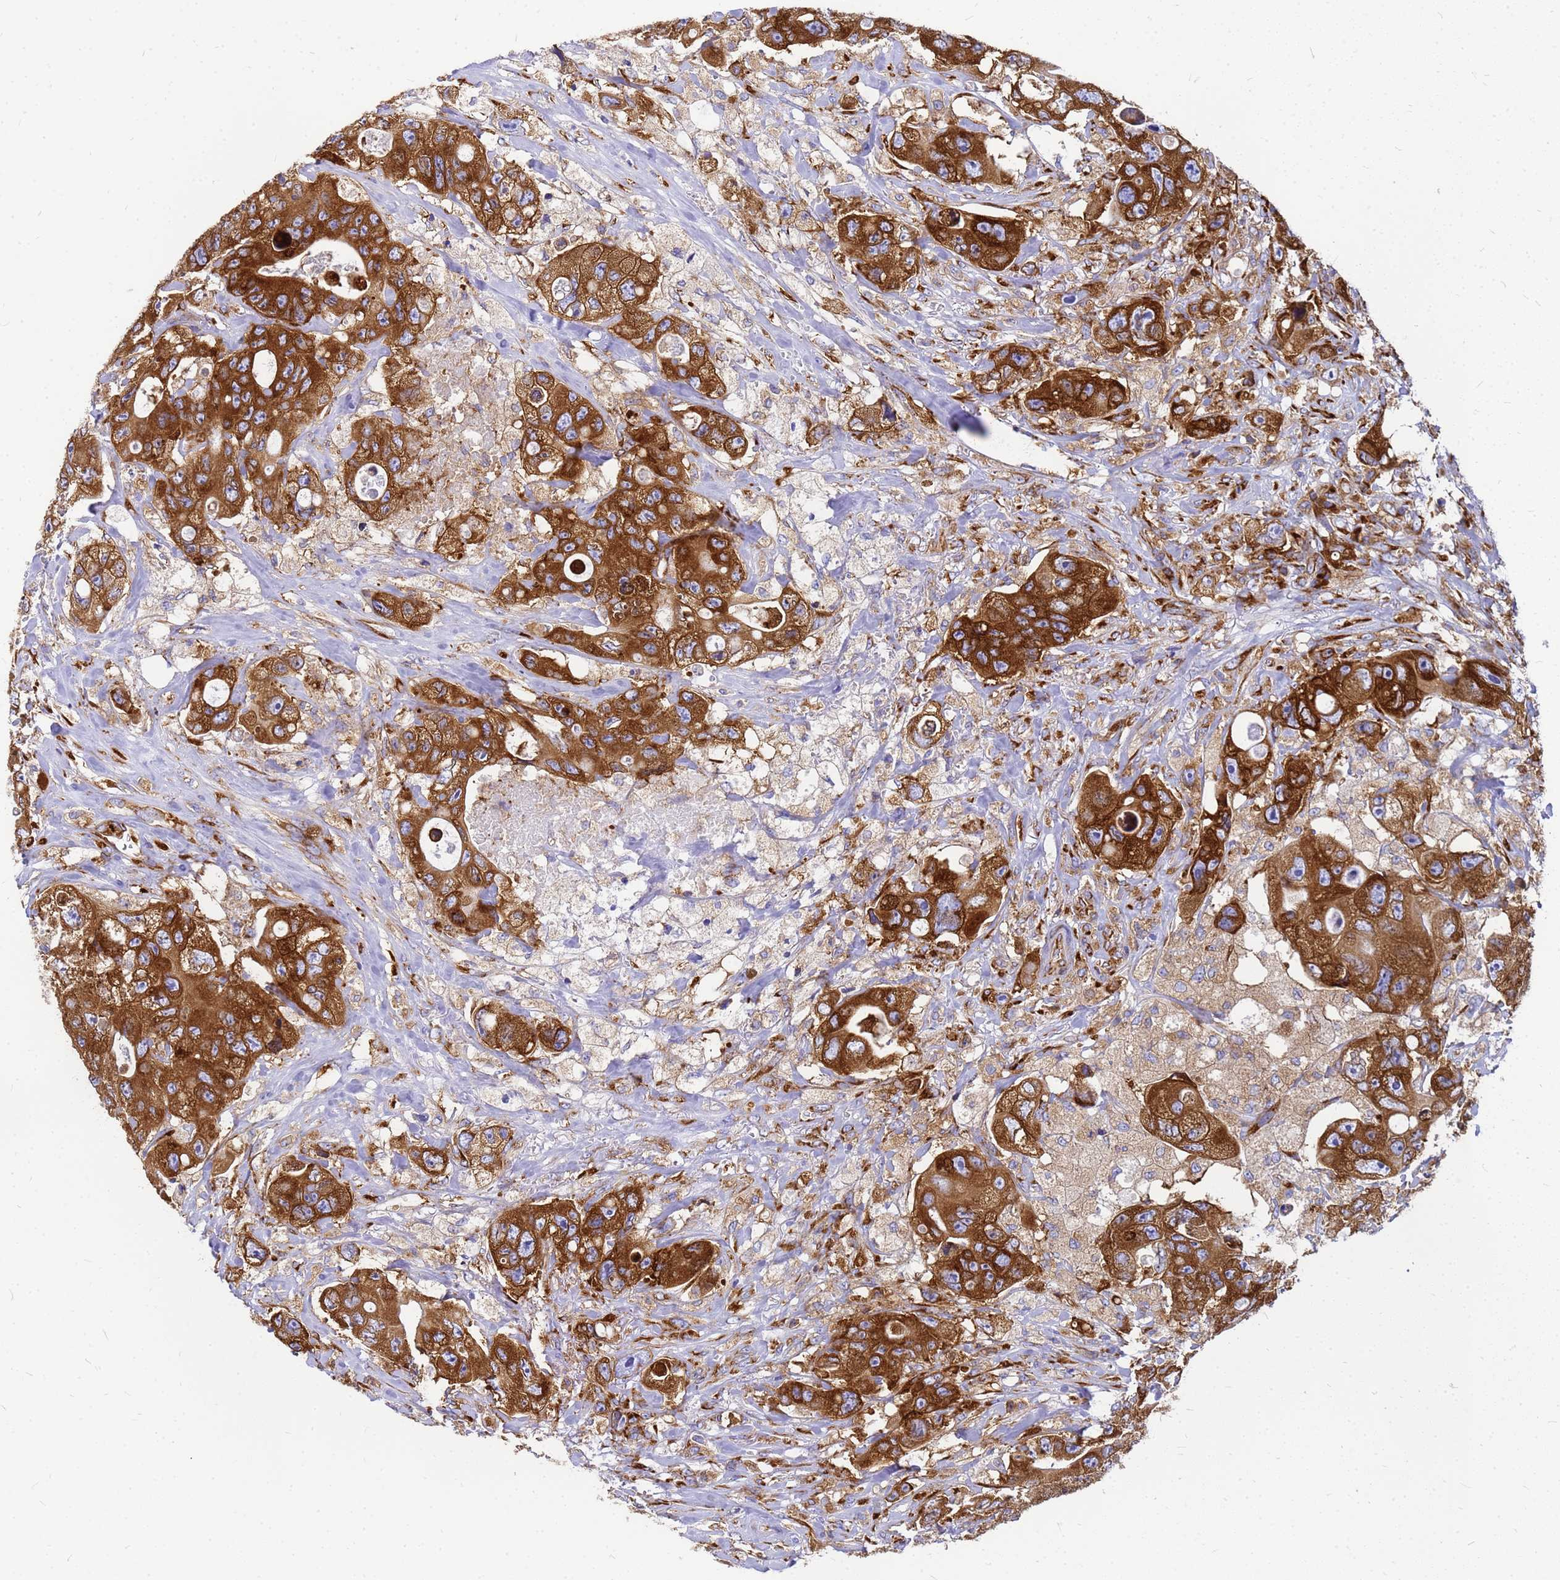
{"staining": {"intensity": "strong", "quantity": ">75%", "location": "cytoplasmic/membranous"}, "tissue": "colorectal cancer", "cell_type": "Tumor cells", "image_type": "cancer", "snomed": [{"axis": "morphology", "description": "Adenocarcinoma, NOS"}, {"axis": "topography", "description": "Colon"}], "caption": "This image reveals colorectal adenocarcinoma stained with immunohistochemistry (IHC) to label a protein in brown. The cytoplasmic/membranous of tumor cells show strong positivity for the protein. Nuclei are counter-stained blue.", "gene": "EEF1D", "patient": {"sex": "female", "age": 46}}